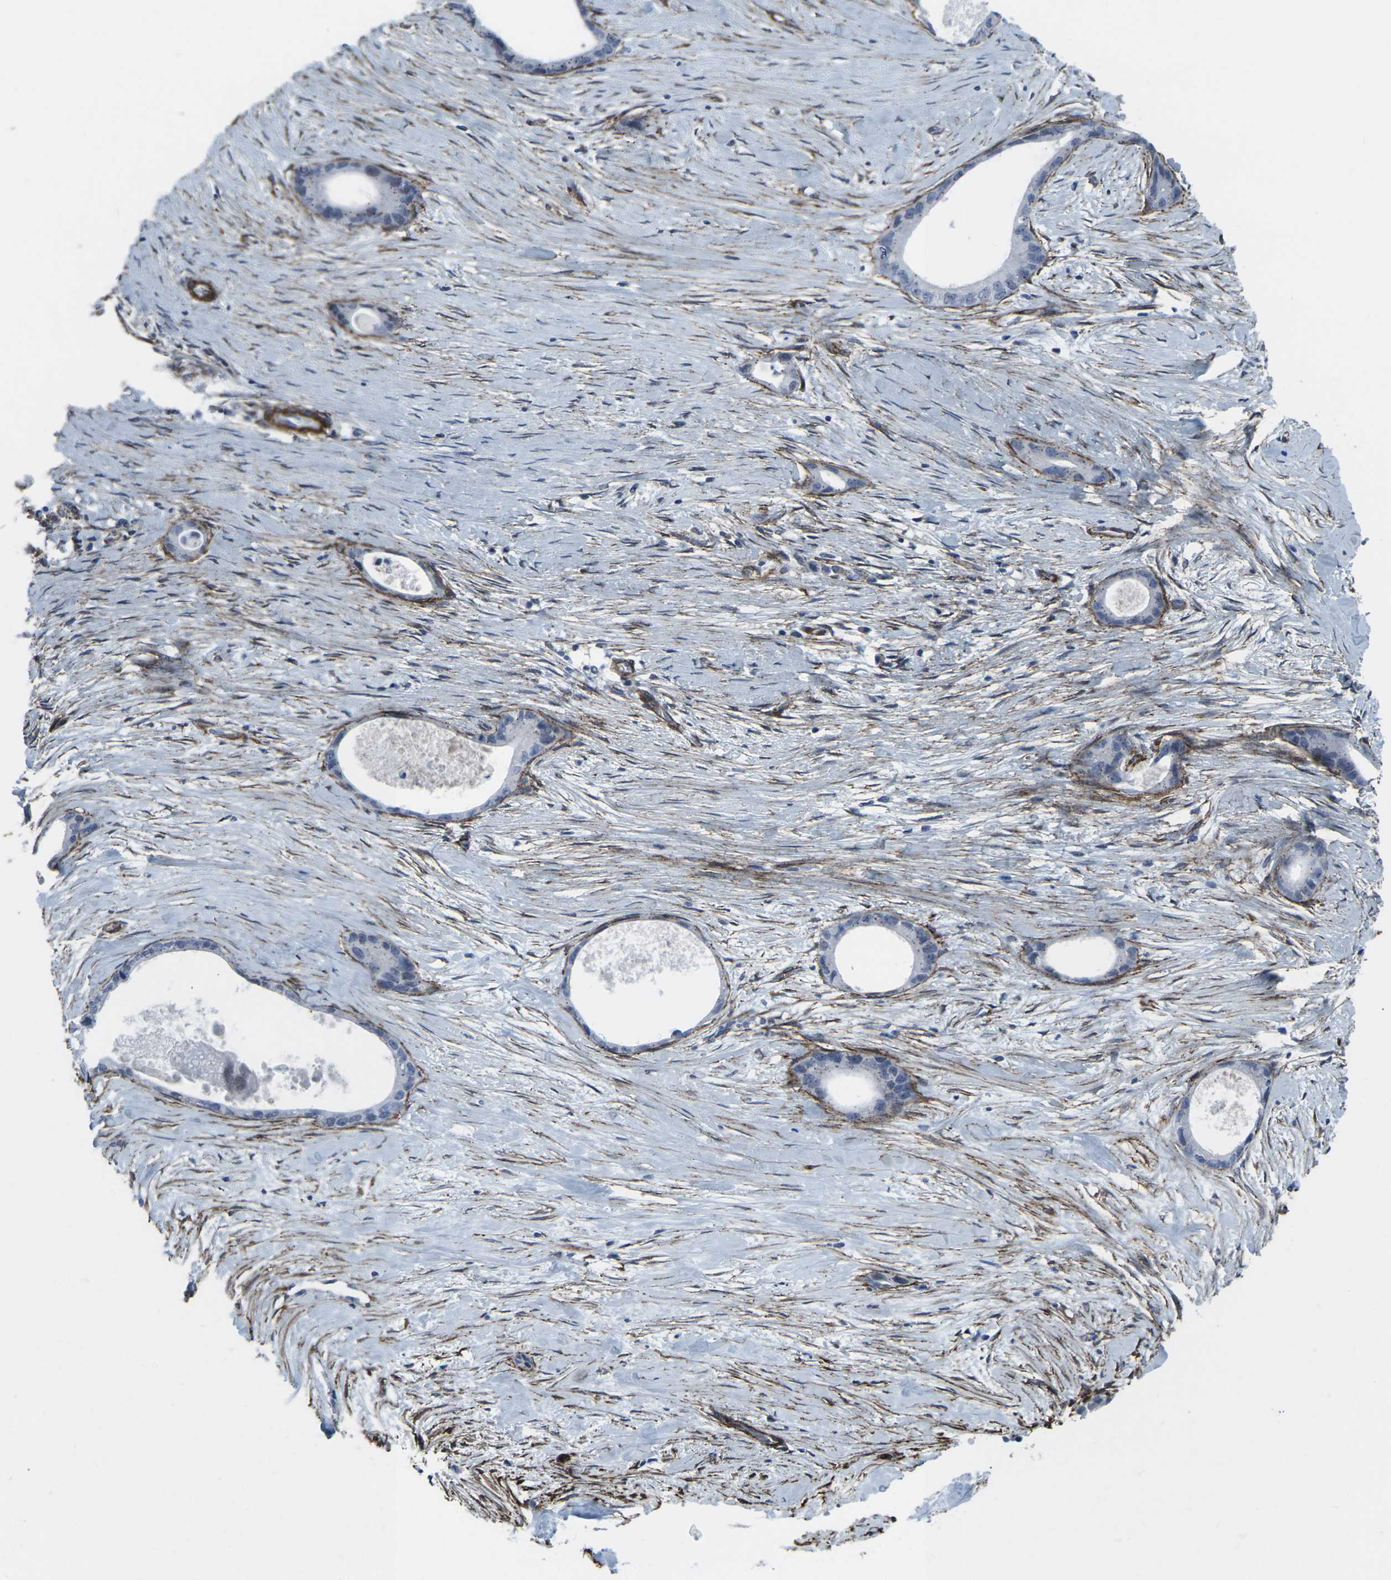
{"staining": {"intensity": "negative", "quantity": "none", "location": "none"}, "tissue": "liver cancer", "cell_type": "Tumor cells", "image_type": "cancer", "snomed": [{"axis": "morphology", "description": "Cholangiocarcinoma"}, {"axis": "topography", "description": "Liver"}], "caption": "There is no significant positivity in tumor cells of liver cancer (cholangiocarcinoma). (DAB (3,3'-diaminobenzidine) immunohistochemistry (IHC) with hematoxylin counter stain).", "gene": "CDH11", "patient": {"sex": "female", "age": 55}}